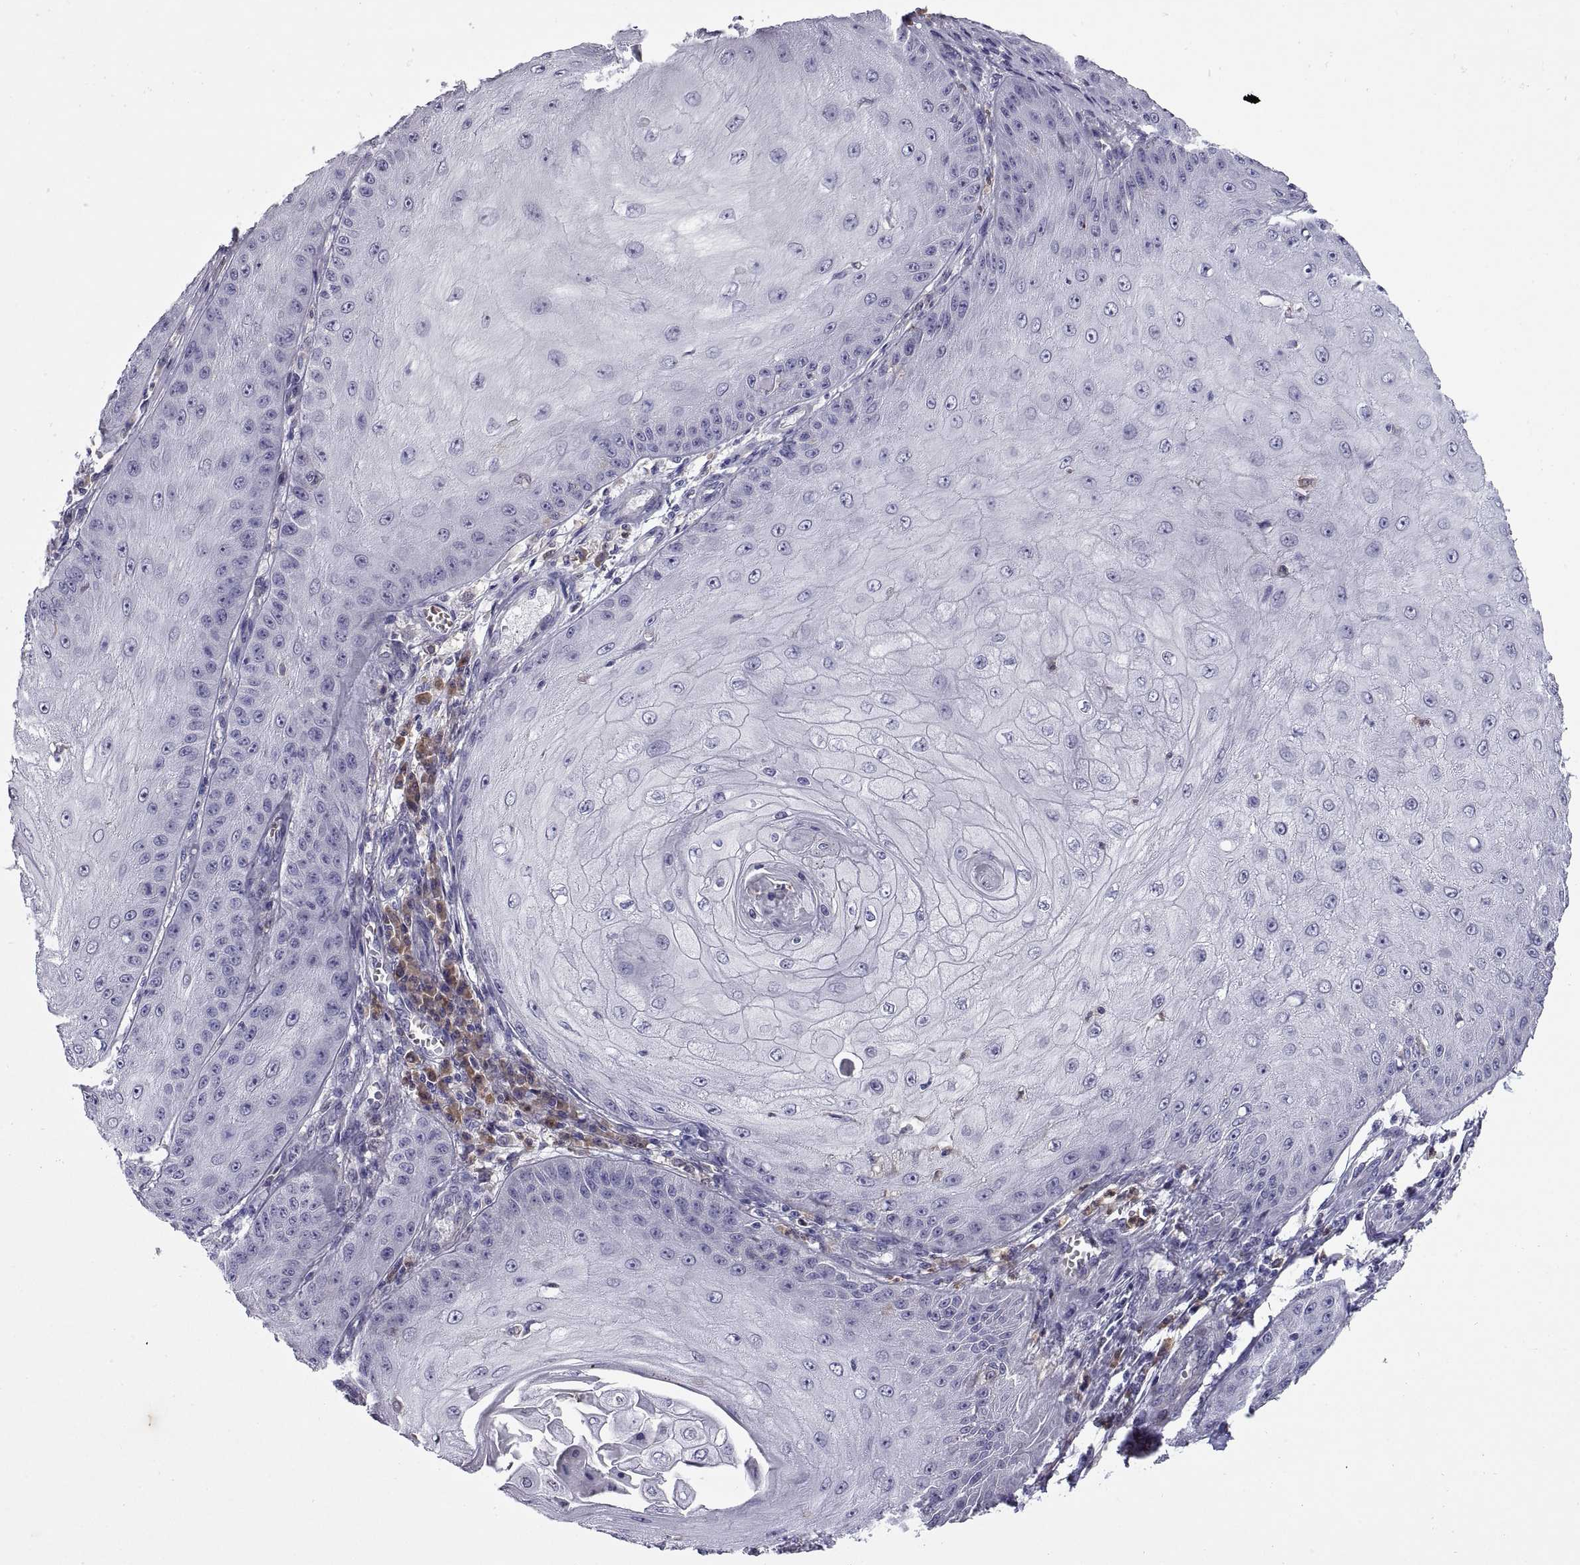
{"staining": {"intensity": "negative", "quantity": "none", "location": "none"}, "tissue": "skin cancer", "cell_type": "Tumor cells", "image_type": "cancer", "snomed": [{"axis": "morphology", "description": "Squamous cell carcinoma, NOS"}, {"axis": "topography", "description": "Skin"}], "caption": "Immunohistochemical staining of human skin cancer (squamous cell carcinoma) demonstrates no significant positivity in tumor cells.", "gene": "DOK3", "patient": {"sex": "male", "age": 70}}